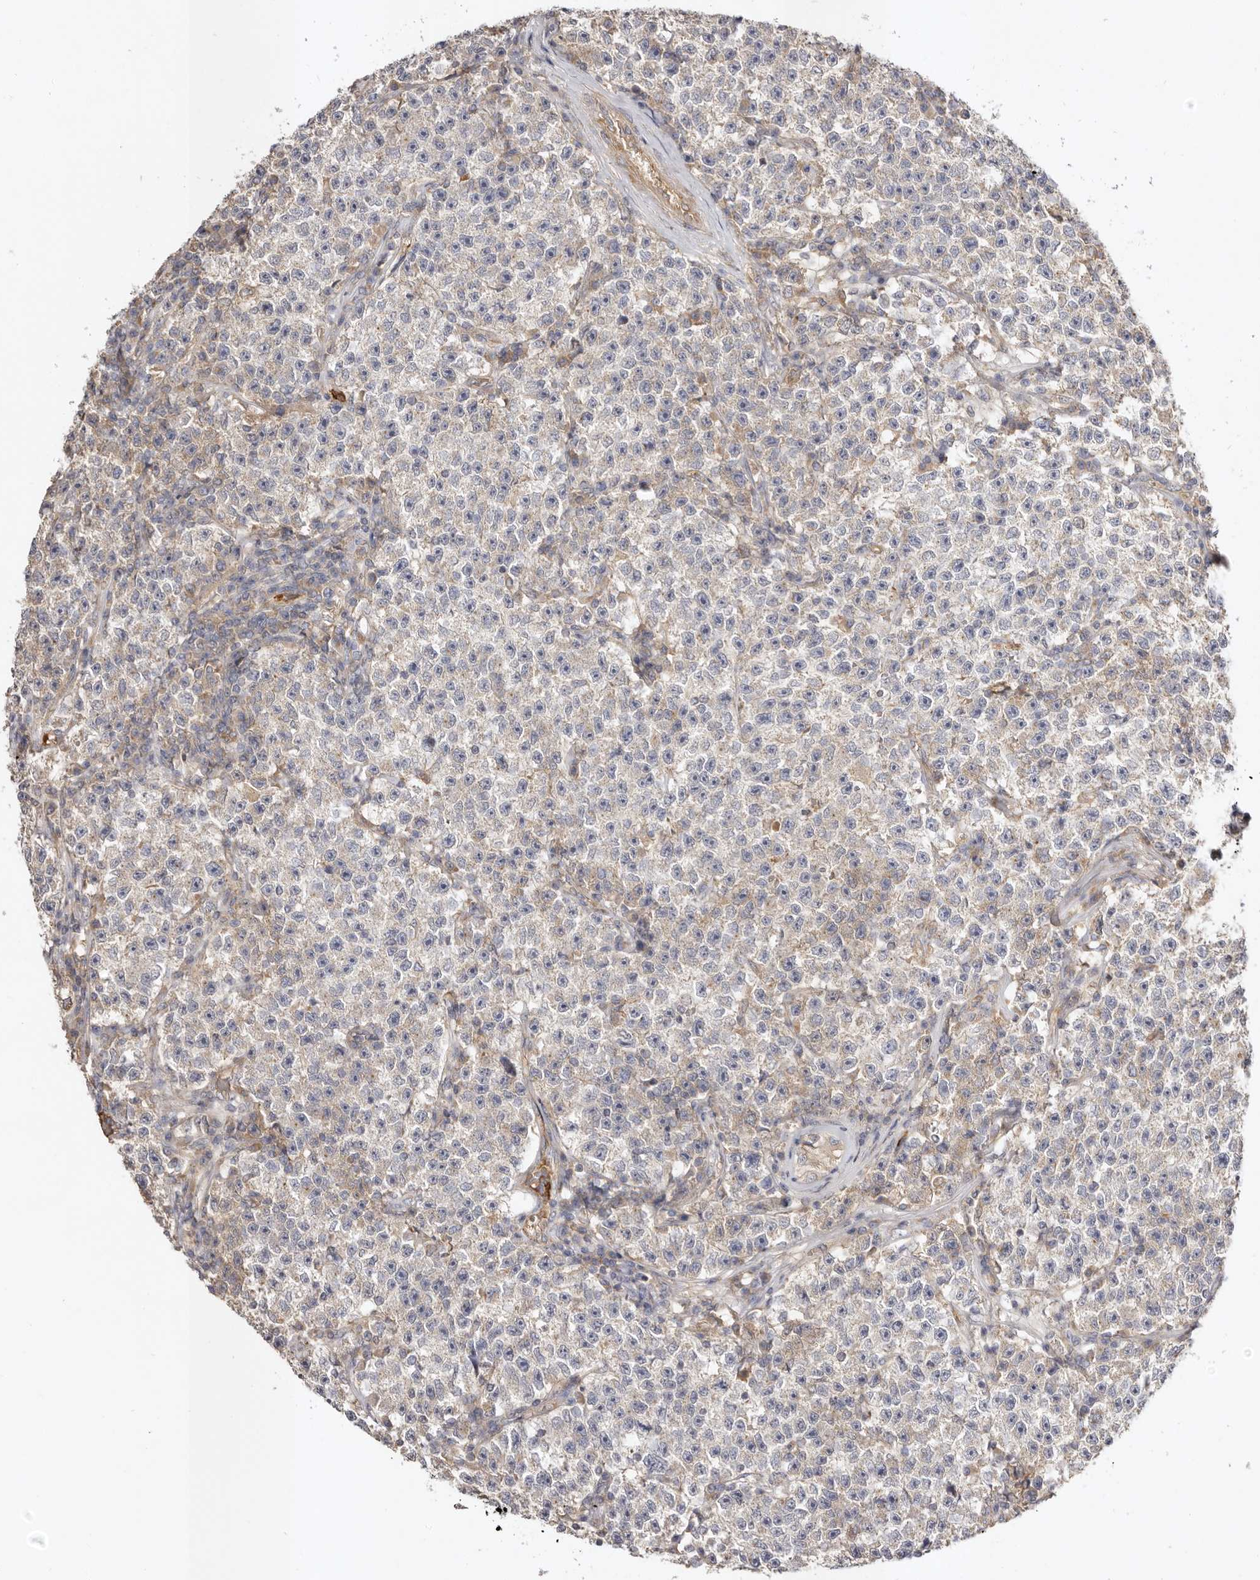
{"staining": {"intensity": "weak", "quantity": "<25%", "location": "cytoplasmic/membranous"}, "tissue": "testis cancer", "cell_type": "Tumor cells", "image_type": "cancer", "snomed": [{"axis": "morphology", "description": "Seminoma, NOS"}, {"axis": "topography", "description": "Testis"}], "caption": "Immunohistochemical staining of human testis seminoma displays no significant expression in tumor cells.", "gene": "ADAMTS9", "patient": {"sex": "male", "age": 22}}